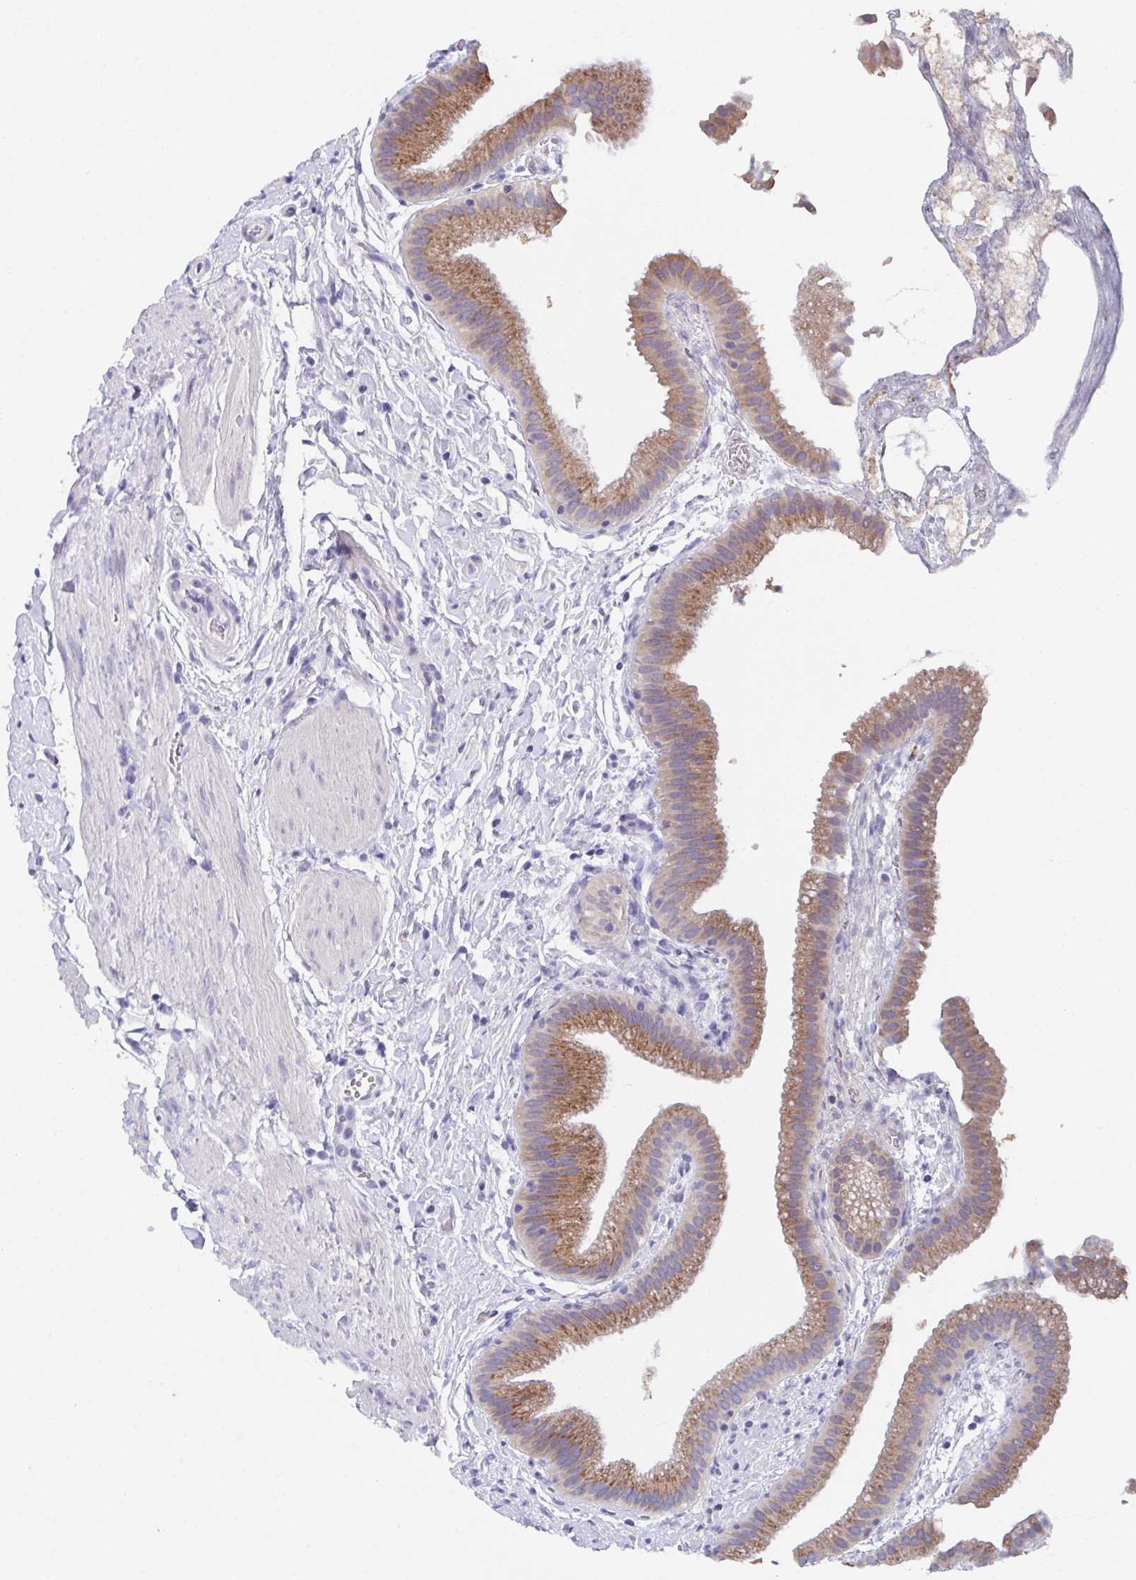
{"staining": {"intensity": "moderate", "quantity": ">75%", "location": "cytoplasmic/membranous"}, "tissue": "gallbladder", "cell_type": "Glandular cells", "image_type": "normal", "snomed": [{"axis": "morphology", "description": "Normal tissue, NOS"}, {"axis": "topography", "description": "Gallbladder"}], "caption": "Benign gallbladder was stained to show a protein in brown. There is medium levels of moderate cytoplasmic/membranous staining in approximately >75% of glandular cells.", "gene": "SSC4D", "patient": {"sex": "female", "age": 63}}